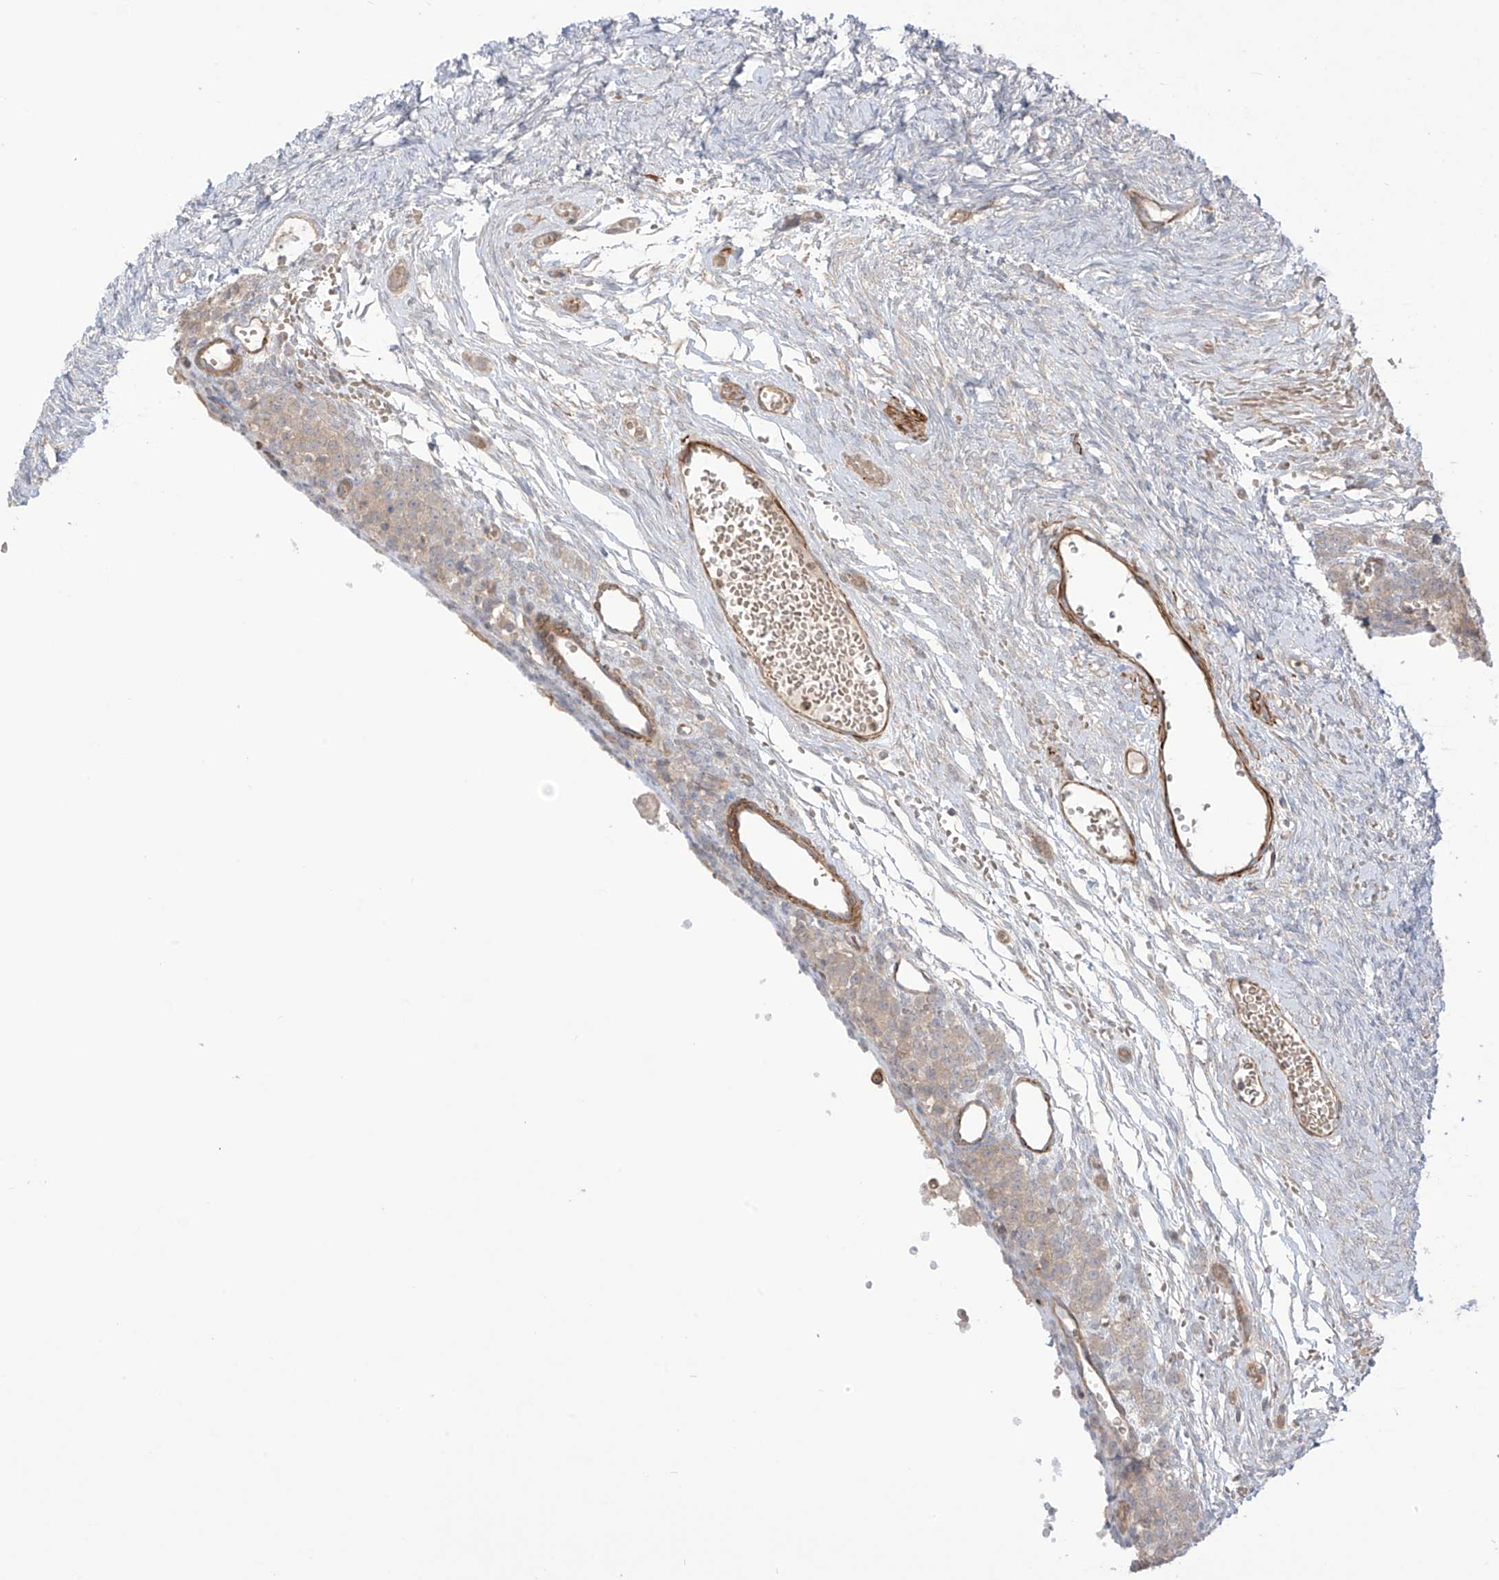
{"staining": {"intensity": "weak", "quantity": "<25%", "location": "cytoplasmic/membranous"}, "tissue": "ovary", "cell_type": "Ovarian stroma cells", "image_type": "normal", "snomed": [{"axis": "morphology", "description": "Adenocarcinoma, NOS"}, {"axis": "topography", "description": "Endometrium"}], "caption": "This is a histopathology image of IHC staining of normal ovary, which shows no positivity in ovarian stroma cells.", "gene": "TRMU", "patient": {"sex": "female", "age": 32}}